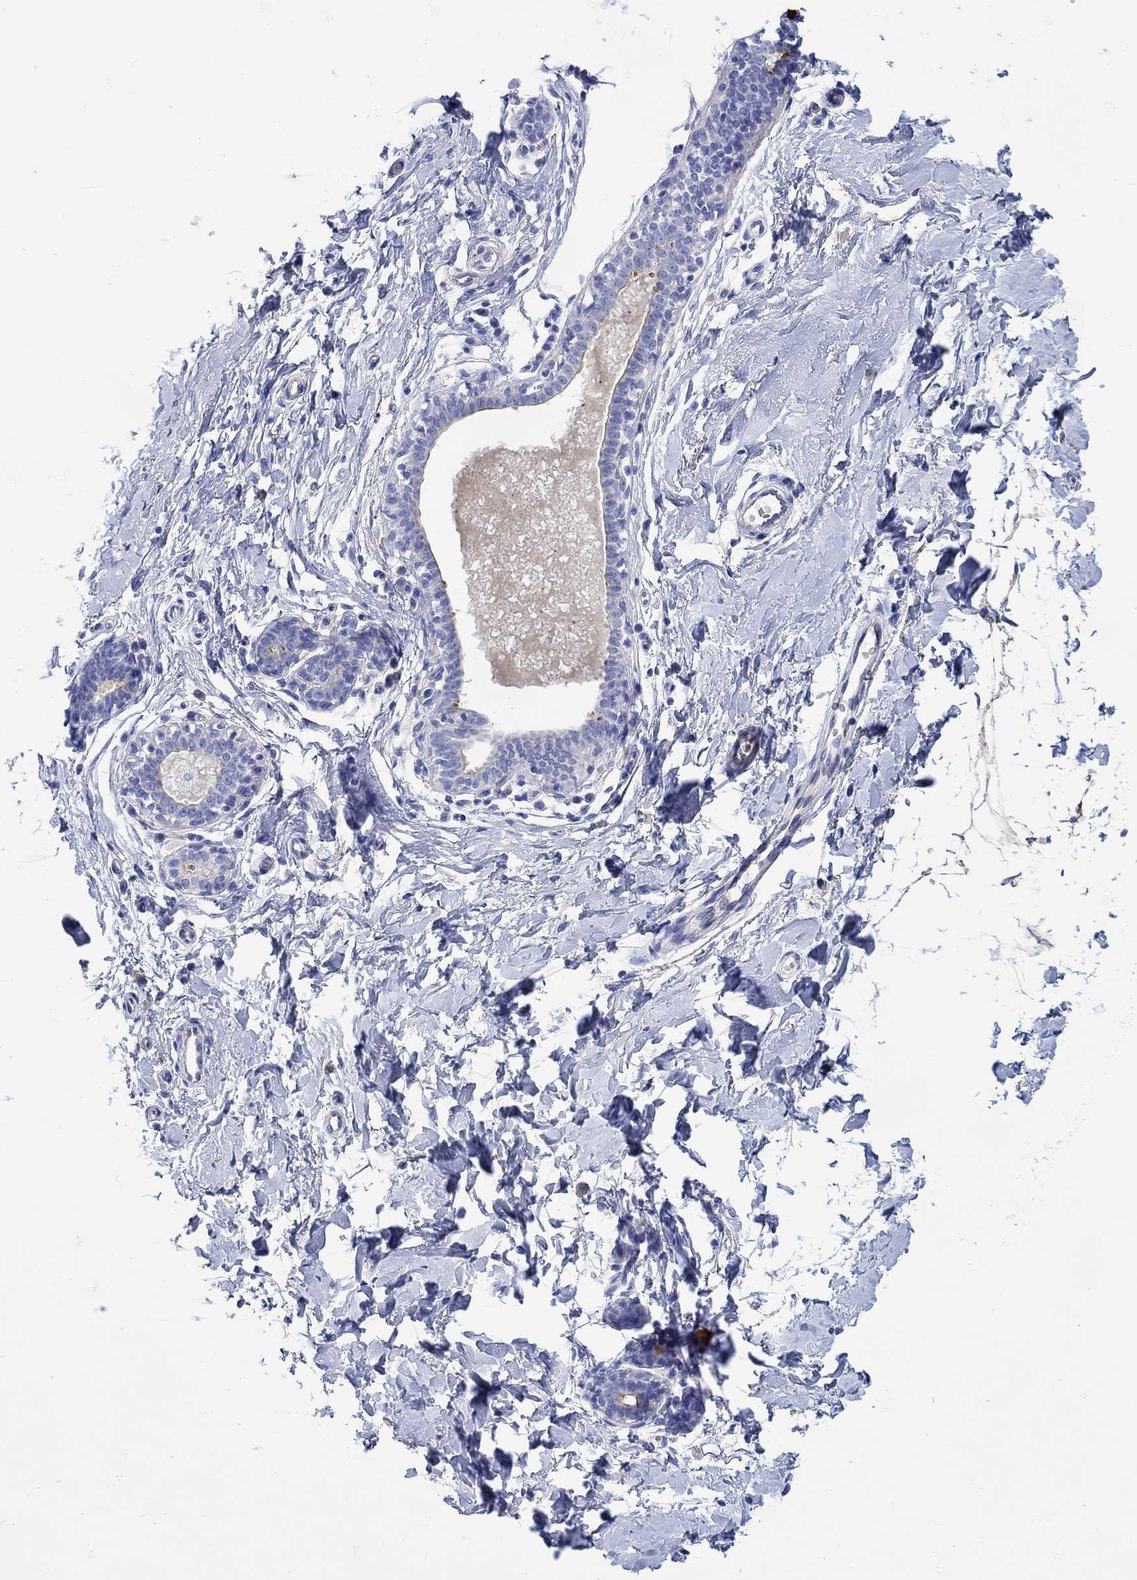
{"staining": {"intensity": "negative", "quantity": "none", "location": "none"}, "tissue": "breast", "cell_type": "Adipocytes", "image_type": "normal", "snomed": [{"axis": "morphology", "description": "Normal tissue, NOS"}, {"axis": "topography", "description": "Breast"}], "caption": "High power microscopy micrograph of an IHC image of benign breast, revealing no significant staining in adipocytes. (DAB immunohistochemistry (IHC) visualized using brightfield microscopy, high magnification).", "gene": "ANKMY1", "patient": {"sex": "female", "age": 37}}